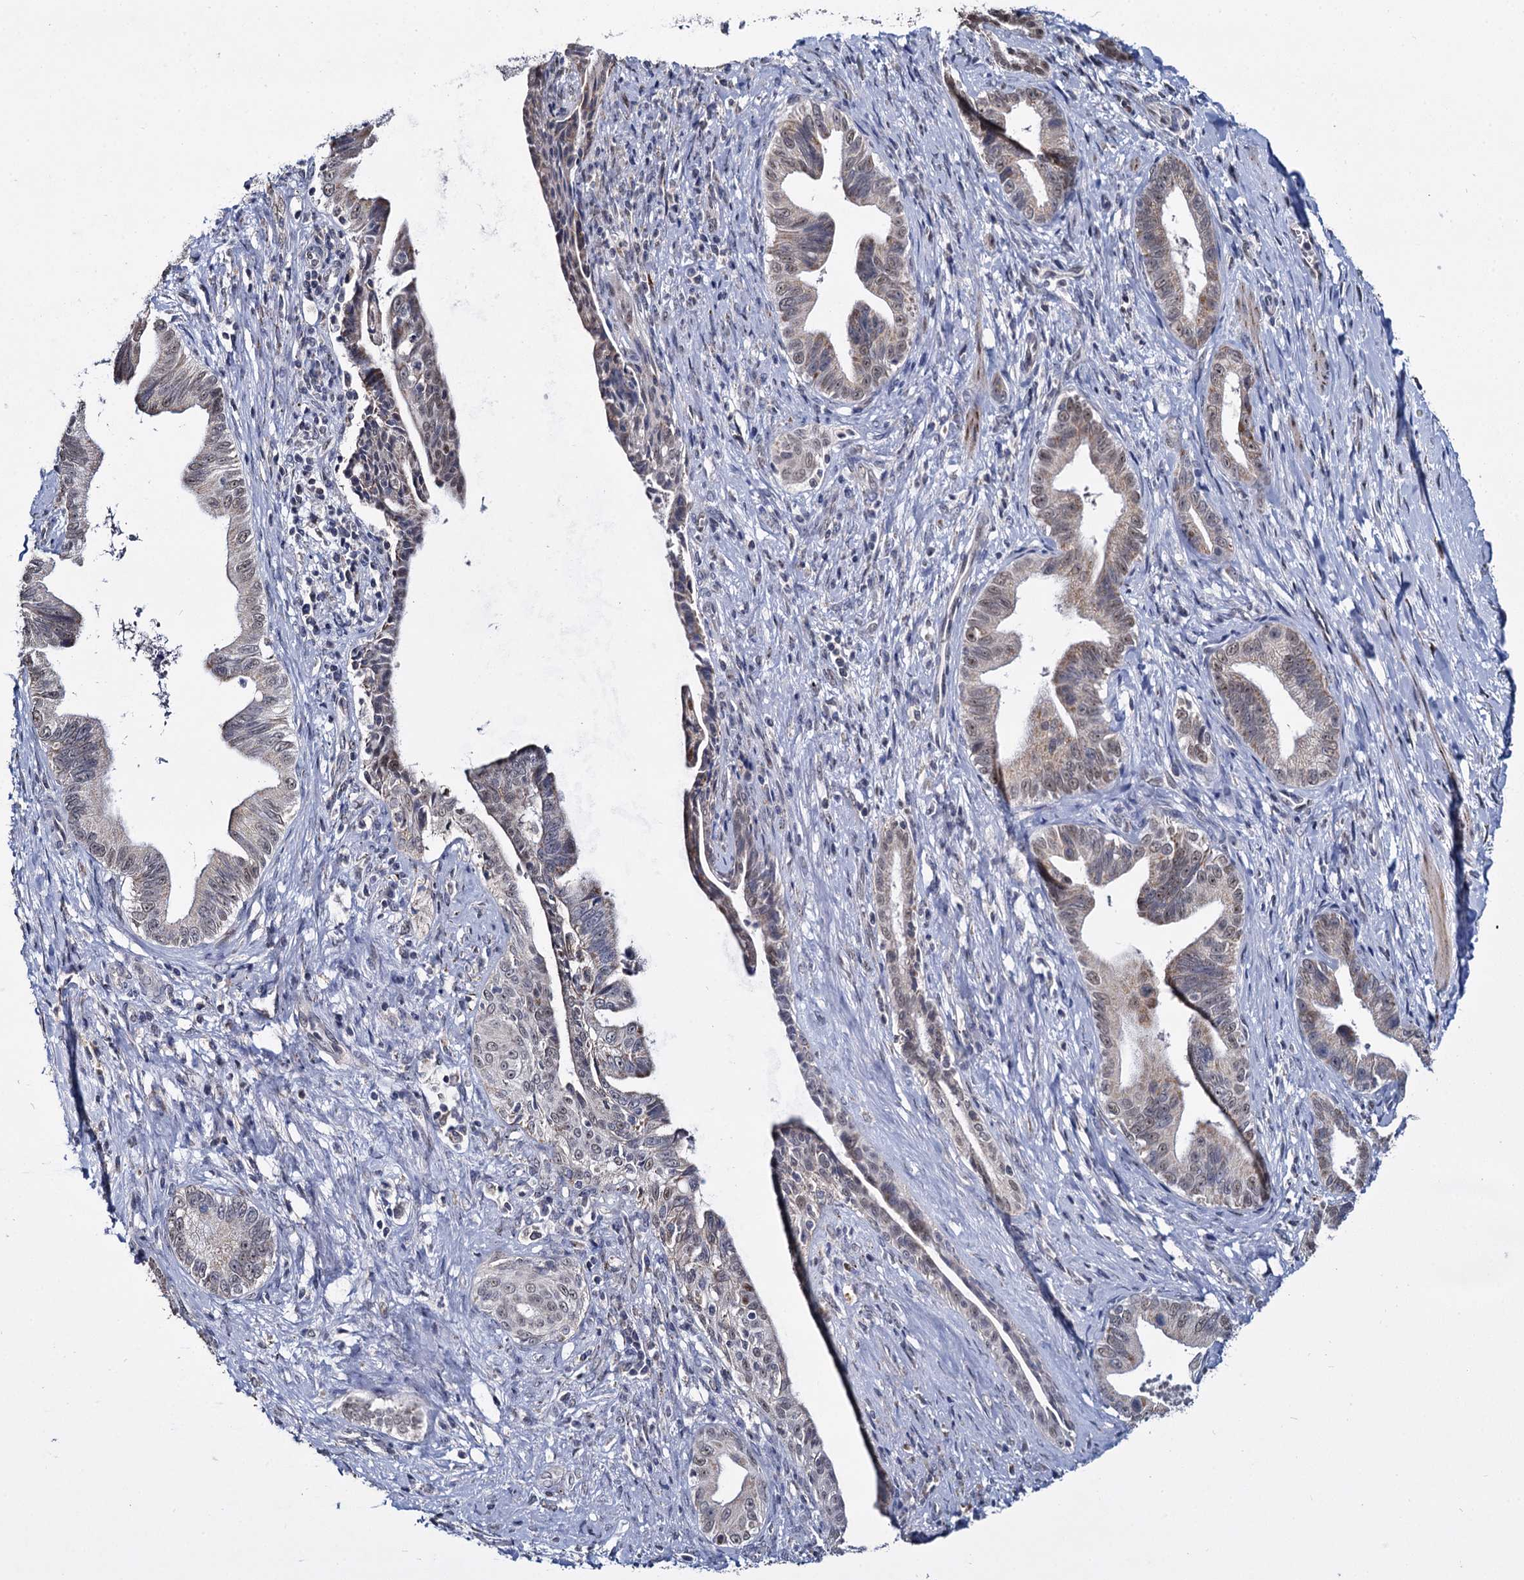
{"staining": {"intensity": "weak", "quantity": "25%-75%", "location": "cytoplasmic/membranous,nuclear"}, "tissue": "pancreatic cancer", "cell_type": "Tumor cells", "image_type": "cancer", "snomed": [{"axis": "morphology", "description": "Adenocarcinoma, NOS"}, {"axis": "topography", "description": "Pancreas"}], "caption": "Protein staining exhibits weak cytoplasmic/membranous and nuclear positivity in about 25%-75% of tumor cells in pancreatic adenocarcinoma. Nuclei are stained in blue.", "gene": "RPUSD4", "patient": {"sex": "female", "age": 55}}